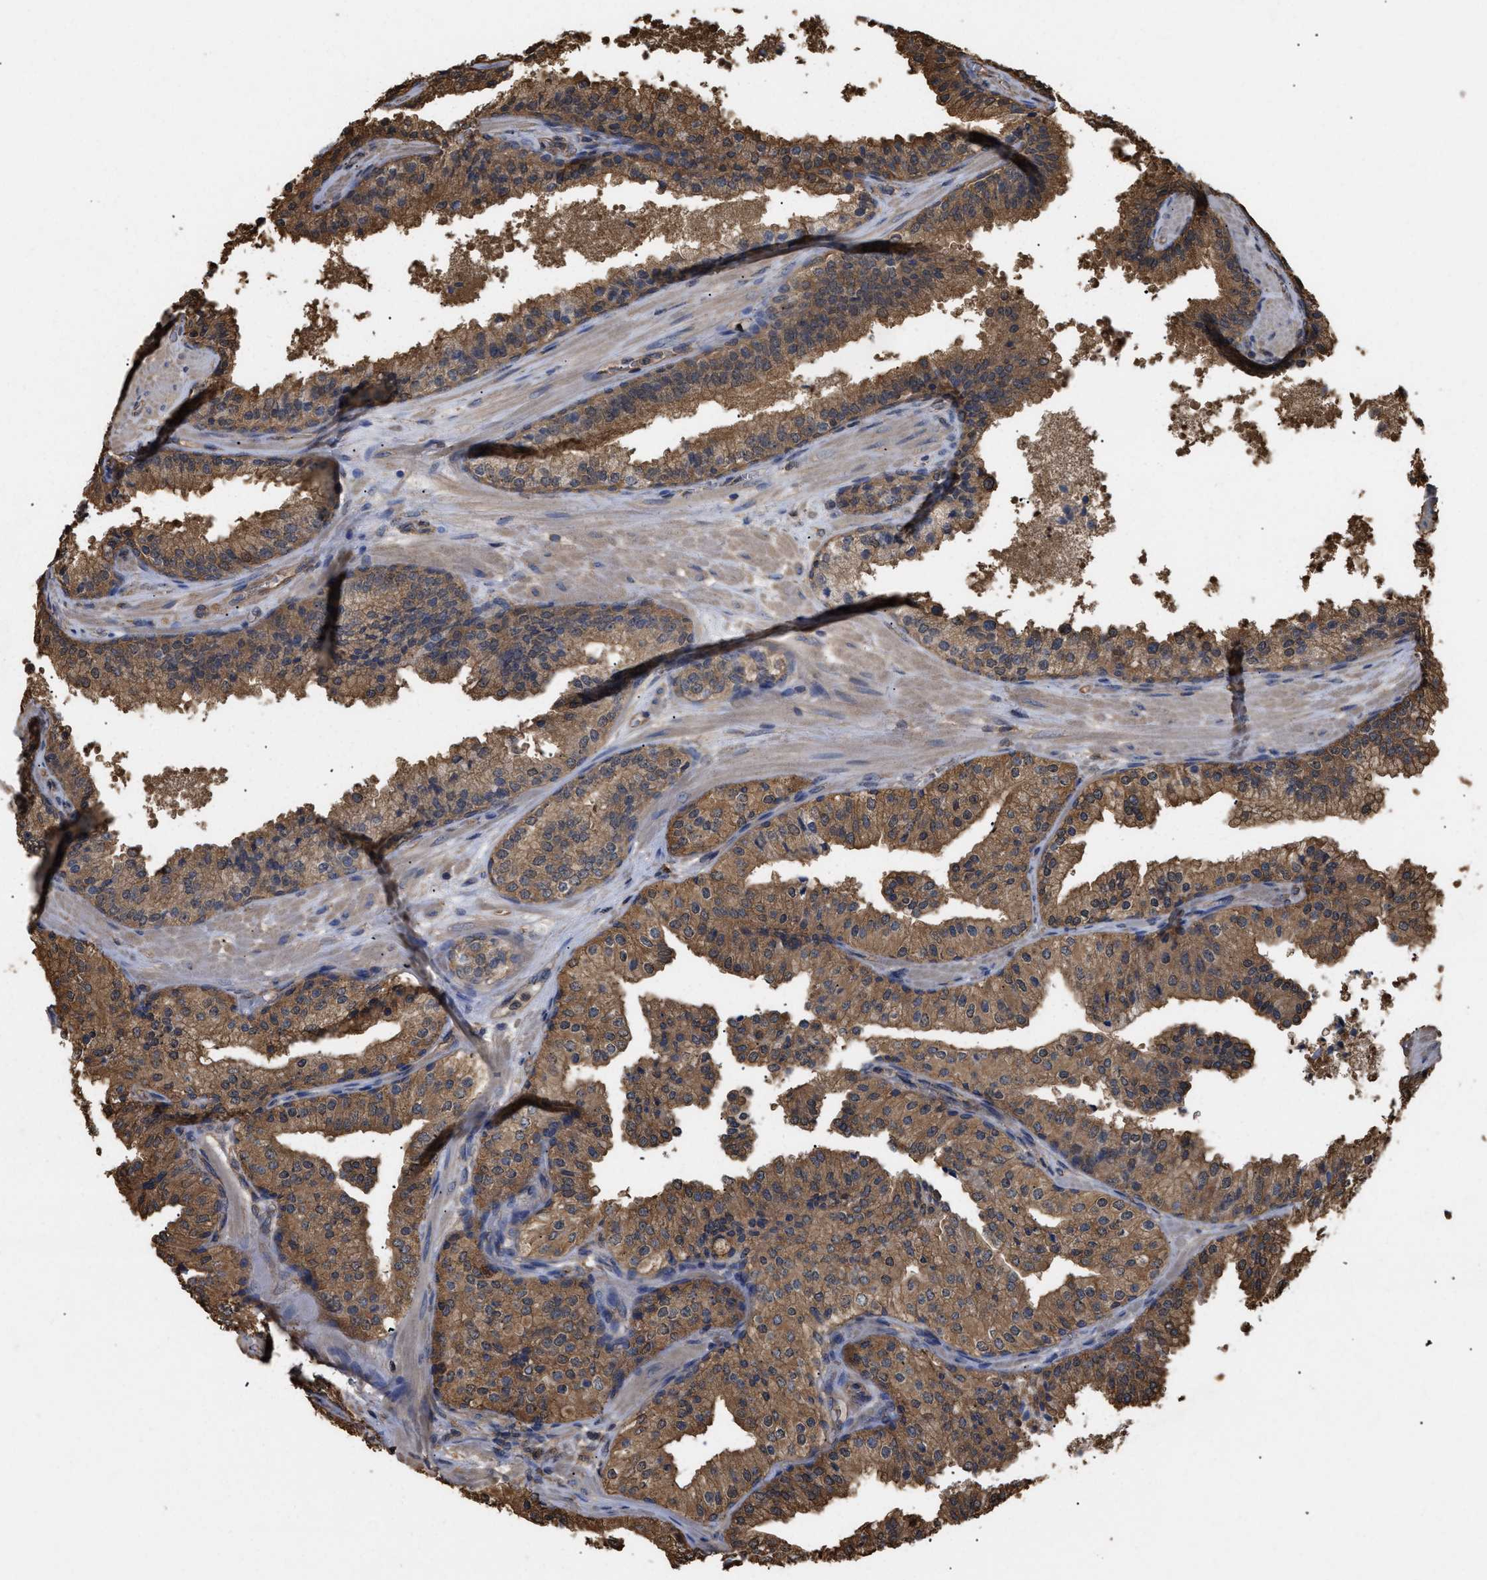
{"staining": {"intensity": "moderate", "quantity": ">75%", "location": "cytoplasmic/membranous"}, "tissue": "prostate cancer", "cell_type": "Tumor cells", "image_type": "cancer", "snomed": [{"axis": "morphology", "description": "Adenocarcinoma, High grade"}, {"axis": "topography", "description": "Prostate"}], "caption": "DAB immunohistochemical staining of prostate cancer shows moderate cytoplasmic/membranous protein positivity in approximately >75% of tumor cells.", "gene": "CALM1", "patient": {"sex": "male", "age": 65}}